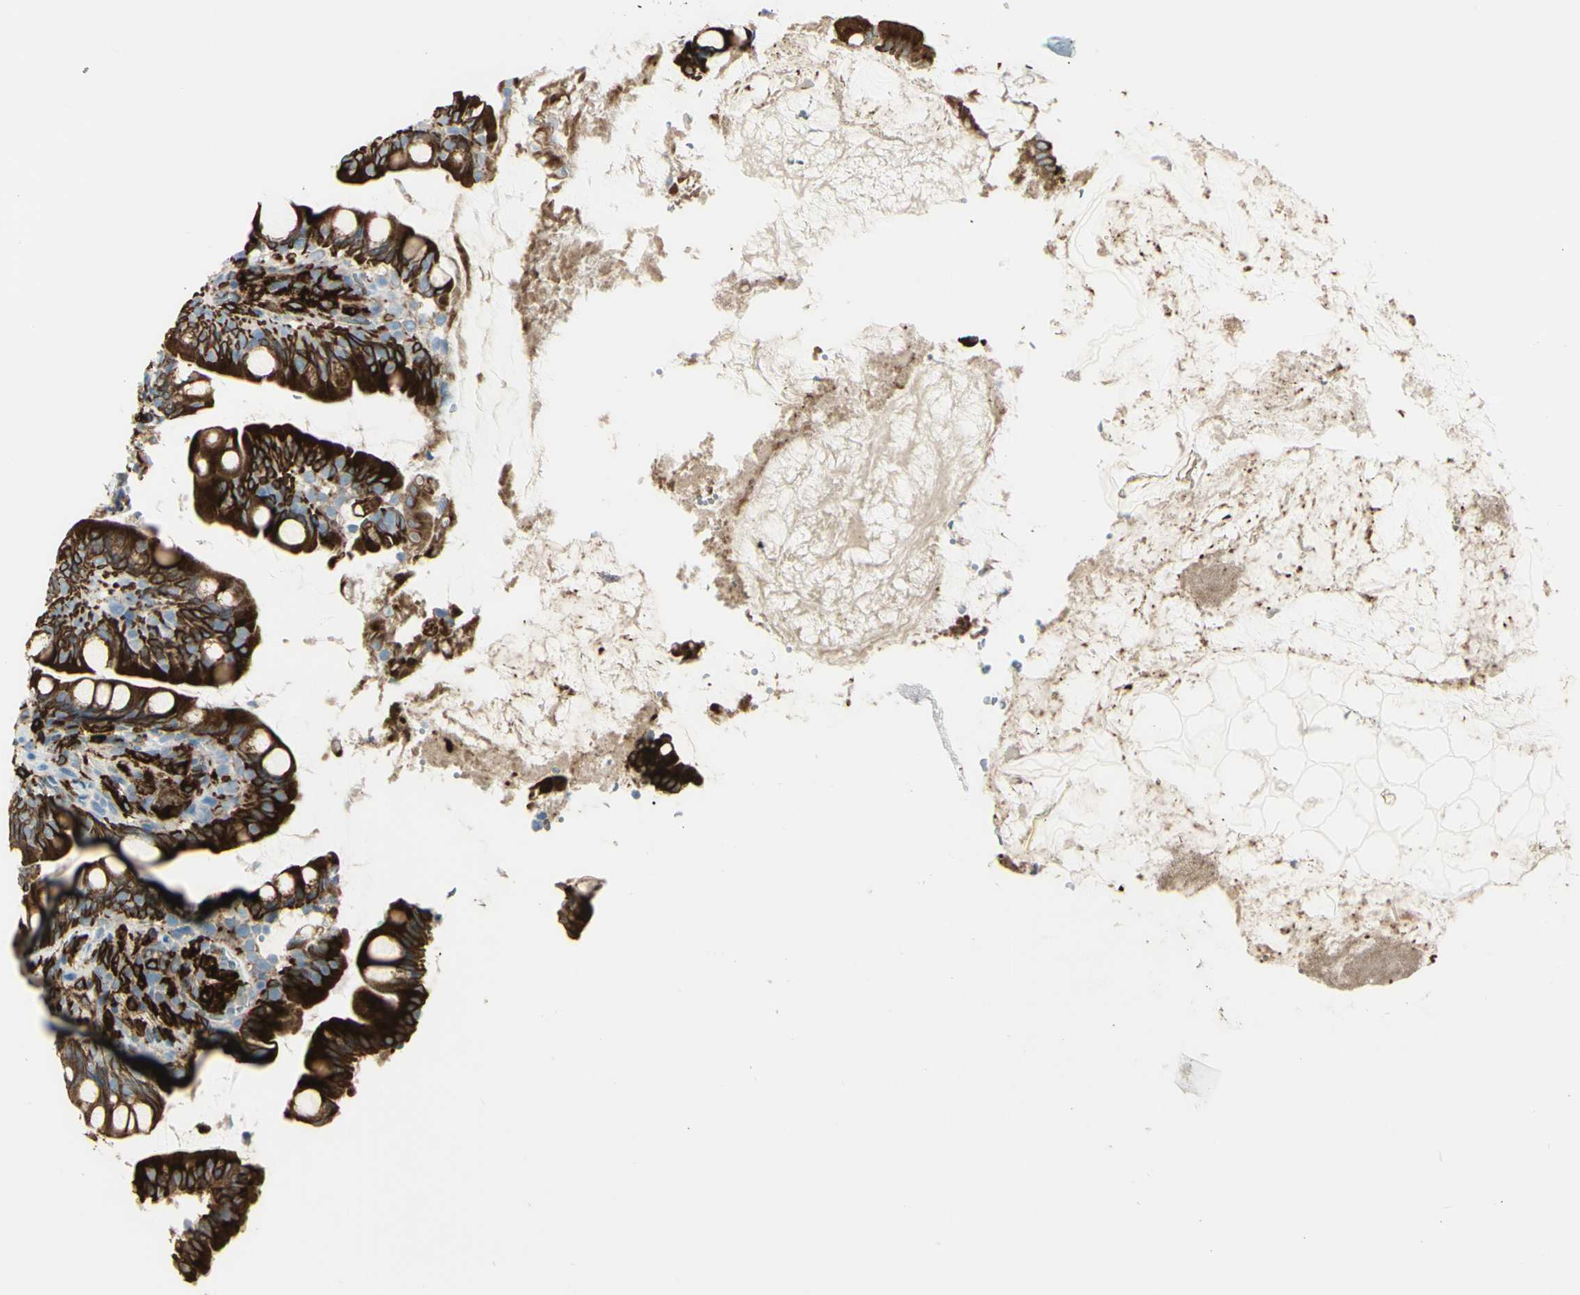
{"staining": {"intensity": "strong", "quantity": ">75%", "location": "cytoplasmic/membranous"}, "tissue": "small intestine", "cell_type": "Glandular cells", "image_type": "normal", "snomed": [{"axis": "morphology", "description": "Normal tissue, NOS"}, {"axis": "topography", "description": "Small intestine"}], "caption": "Approximately >75% of glandular cells in unremarkable human small intestine exhibit strong cytoplasmic/membranous protein positivity as visualized by brown immunohistochemical staining.", "gene": "CD74", "patient": {"sex": "female", "age": 56}}